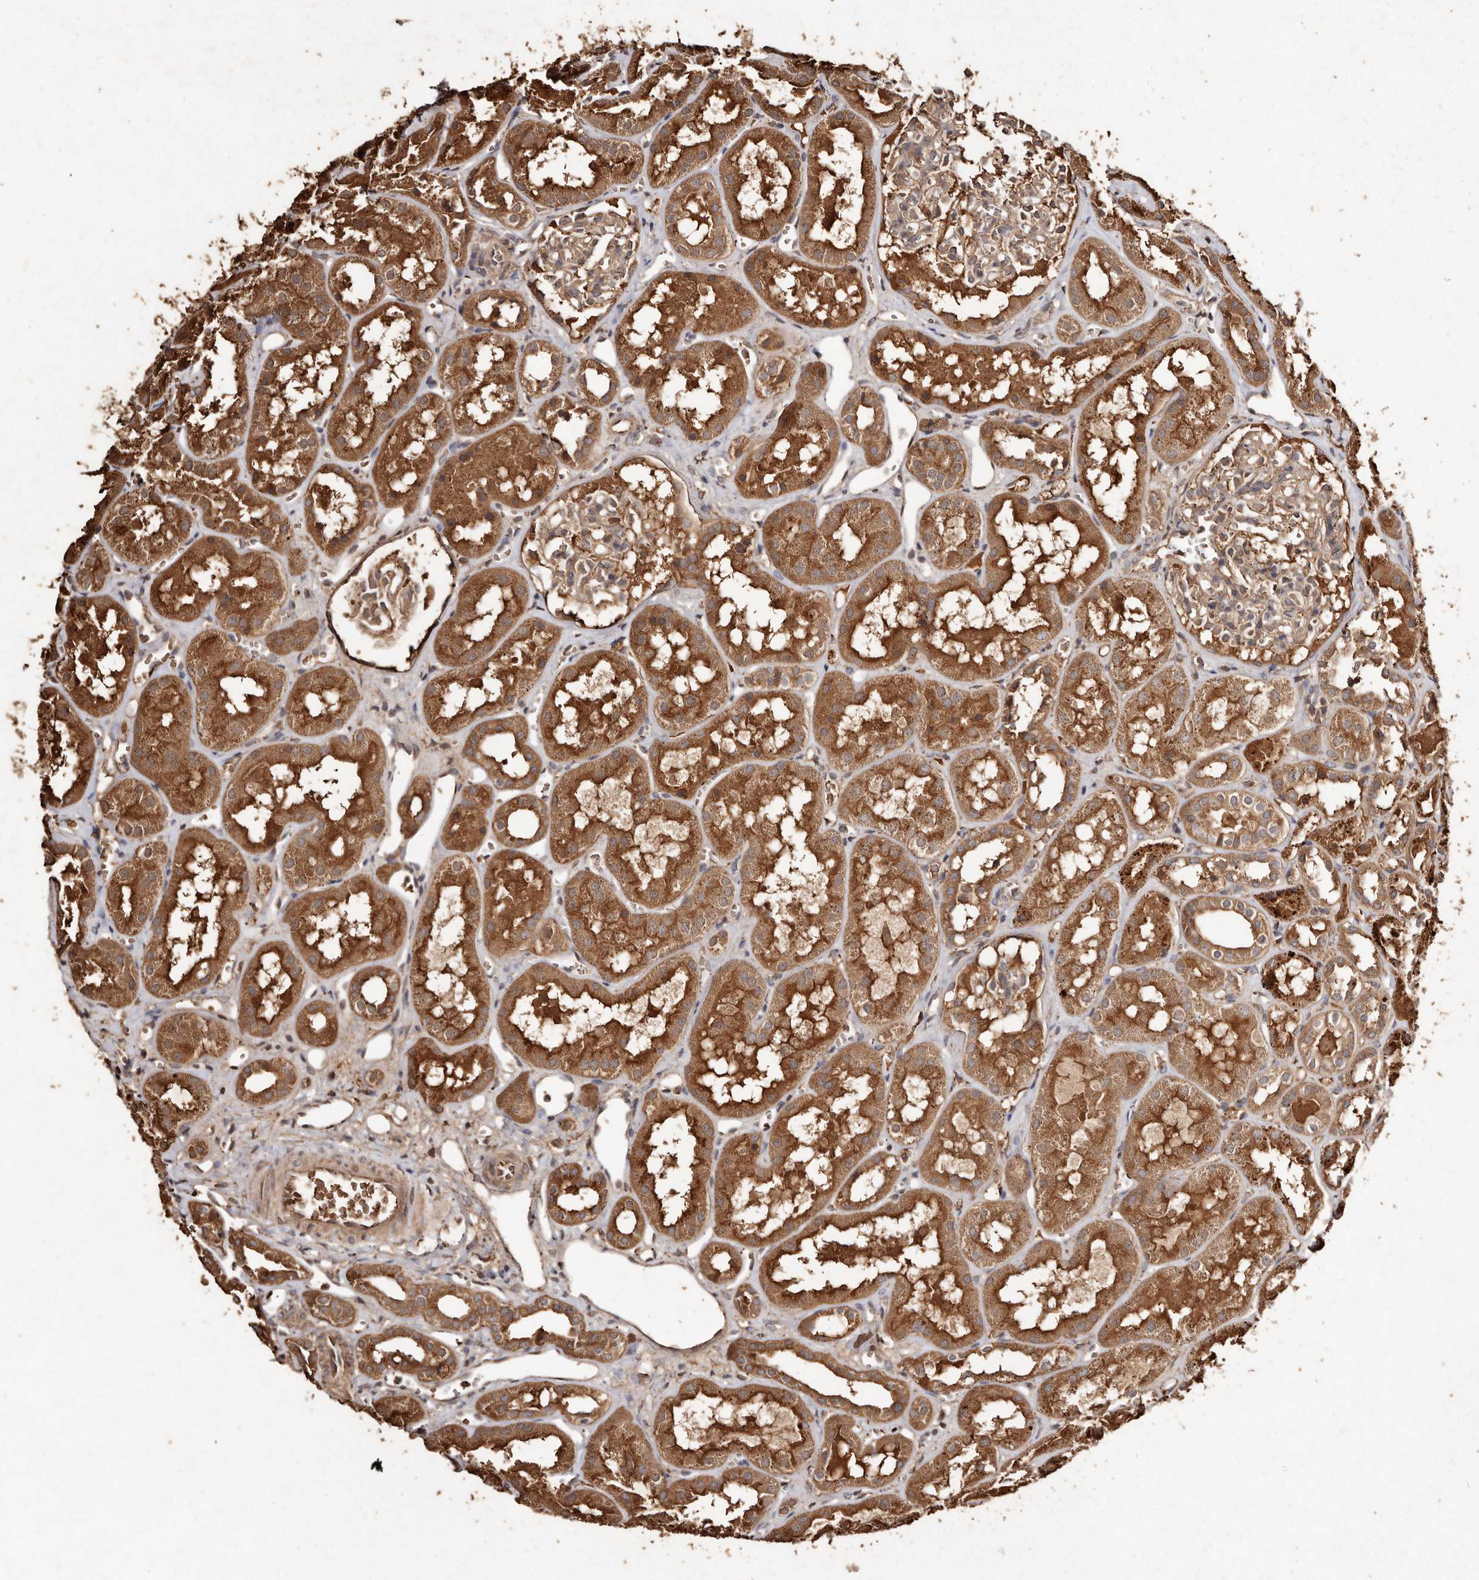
{"staining": {"intensity": "weak", "quantity": ">75%", "location": "cytoplasmic/membranous"}, "tissue": "kidney", "cell_type": "Cells in glomeruli", "image_type": "normal", "snomed": [{"axis": "morphology", "description": "Normal tissue, NOS"}, {"axis": "topography", "description": "Kidney"}], "caption": "Immunohistochemical staining of normal kidney shows weak cytoplasmic/membranous protein staining in approximately >75% of cells in glomeruli.", "gene": "FARS2", "patient": {"sex": "male", "age": 16}}